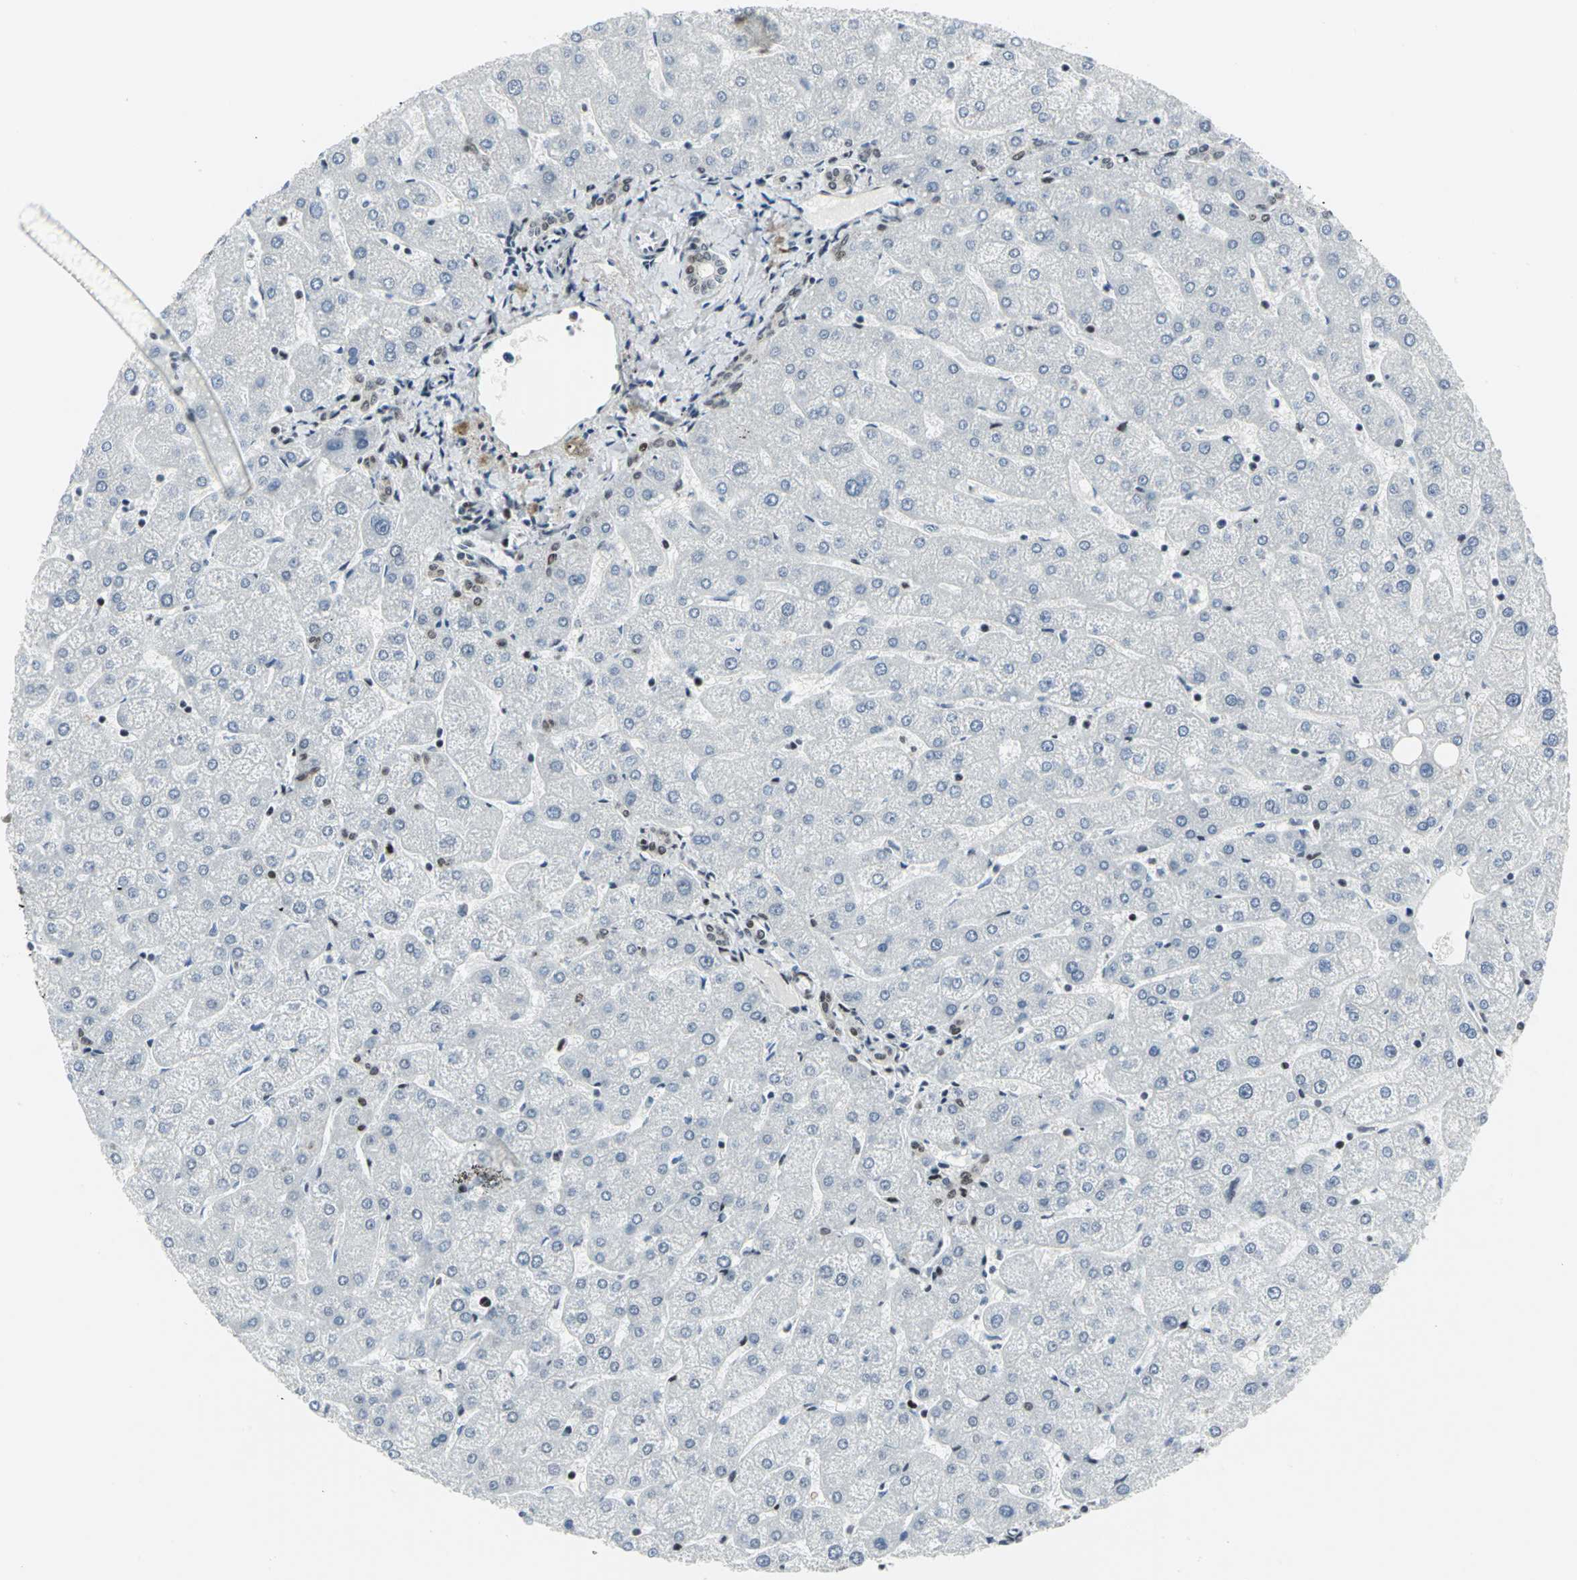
{"staining": {"intensity": "moderate", "quantity": ">75%", "location": "nuclear"}, "tissue": "liver", "cell_type": "Cholangiocytes", "image_type": "normal", "snomed": [{"axis": "morphology", "description": "Normal tissue, NOS"}, {"axis": "topography", "description": "Liver"}], "caption": "Liver stained with a brown dye shows moderate nuclear positive positivity in approximately >75% of cholangiocytes.", "gene": "SMARCA4", "patient": {"sex": "male", "age": 67}}